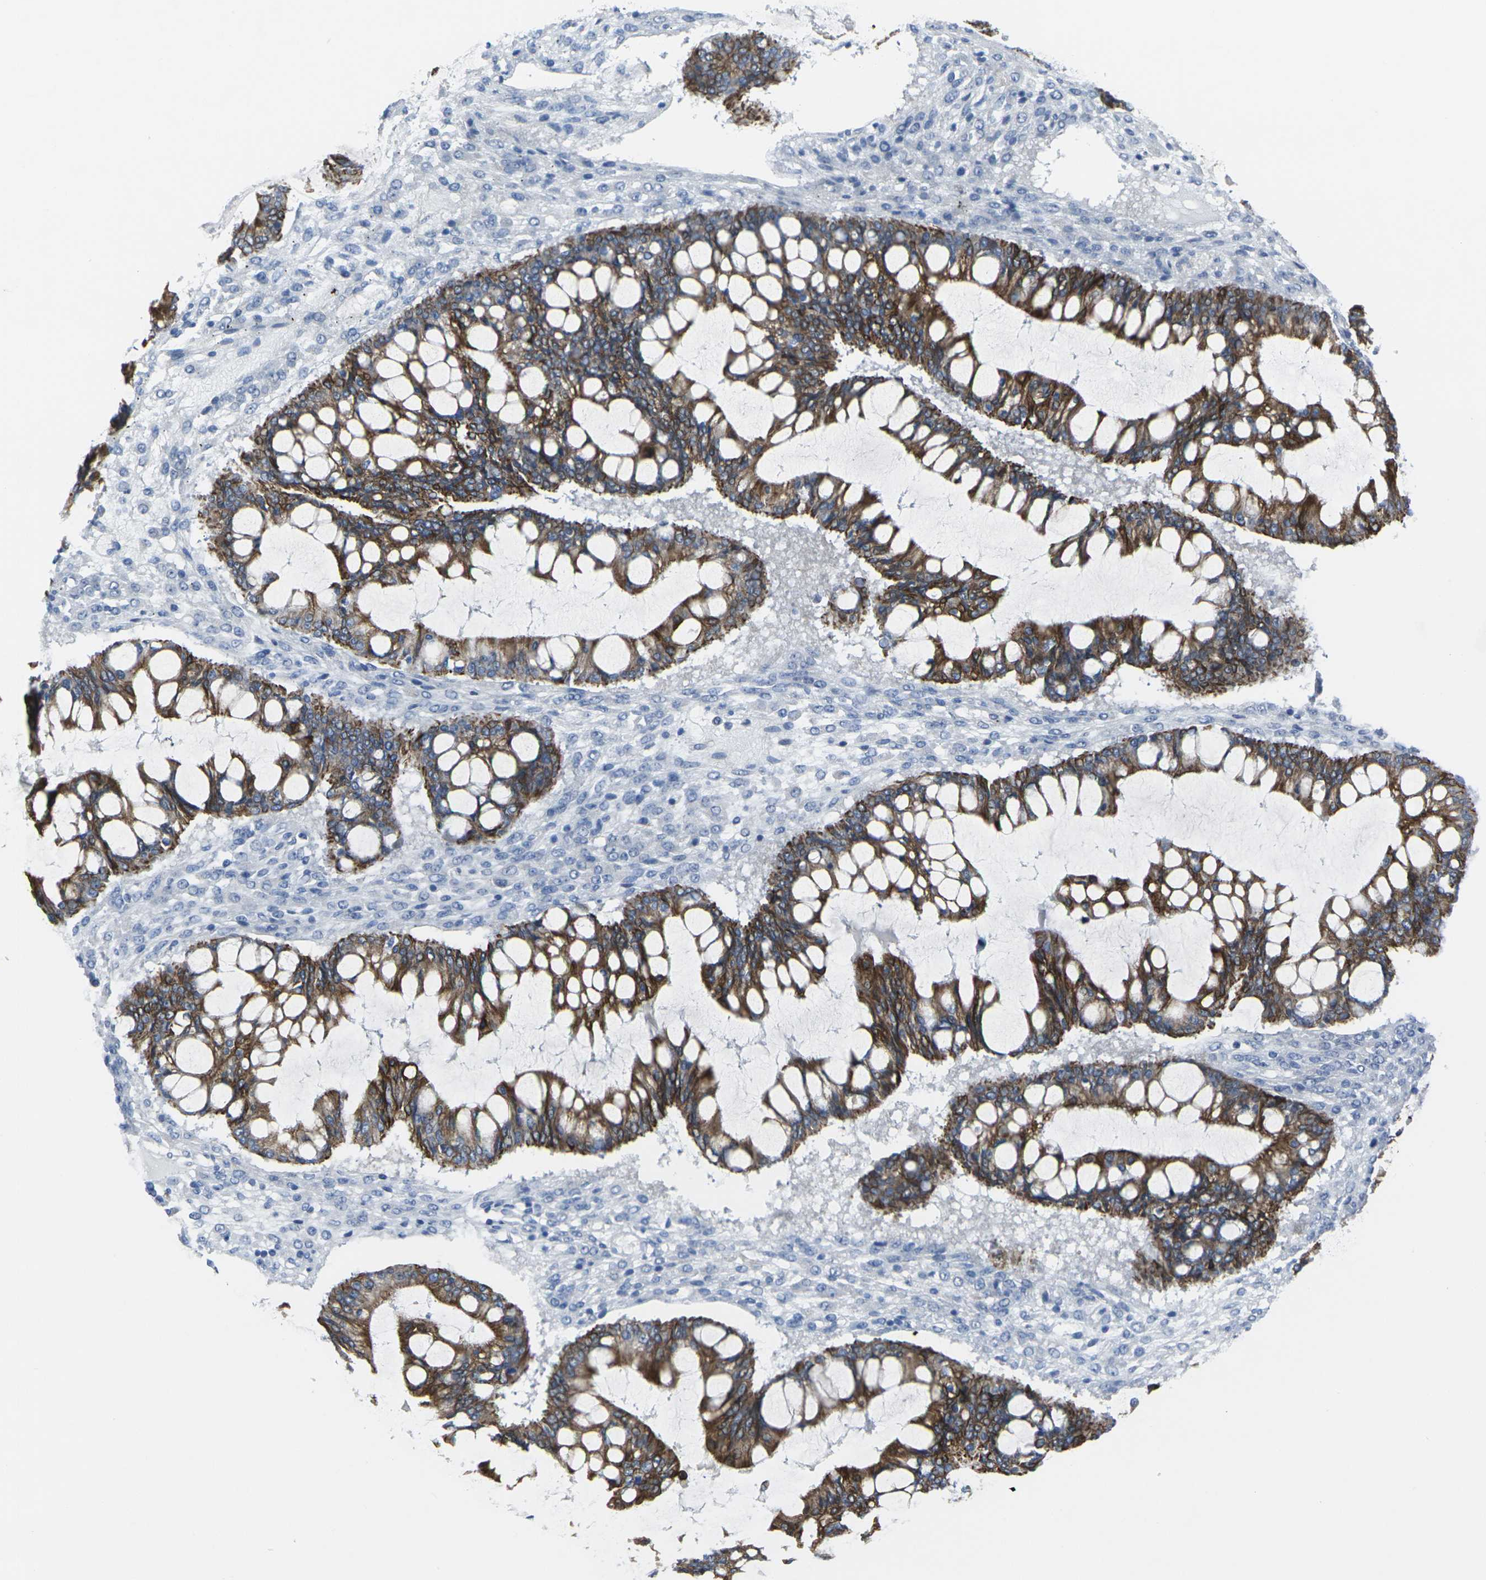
{"staining": {"intensity": "strong", "quantity": ">75%", "location": "cytoplasmic/membranous"}, "tissue": "ovarian cancer", "cell_type": "Tumor cells", "image_type": "cancer", "snomed": [{"axis": "morphology", "description": "Cystadenocarcinoma, mucinous, NOS"}, {"axis": "topography", "description": "Ovary"}], "caption": "A histopathology image of human mucinous cystadenocarcinoma (ovarian) stained for a protein reveals strong cytoplasmic/membranous brown staining in tumor cells. (DAB (3,3'-diaminobenzidine) IHC, brown staining for protein, blue staining for nuclei).", "gene": "ANKRD46", "patient": {"sex": "female", "age": 73}}